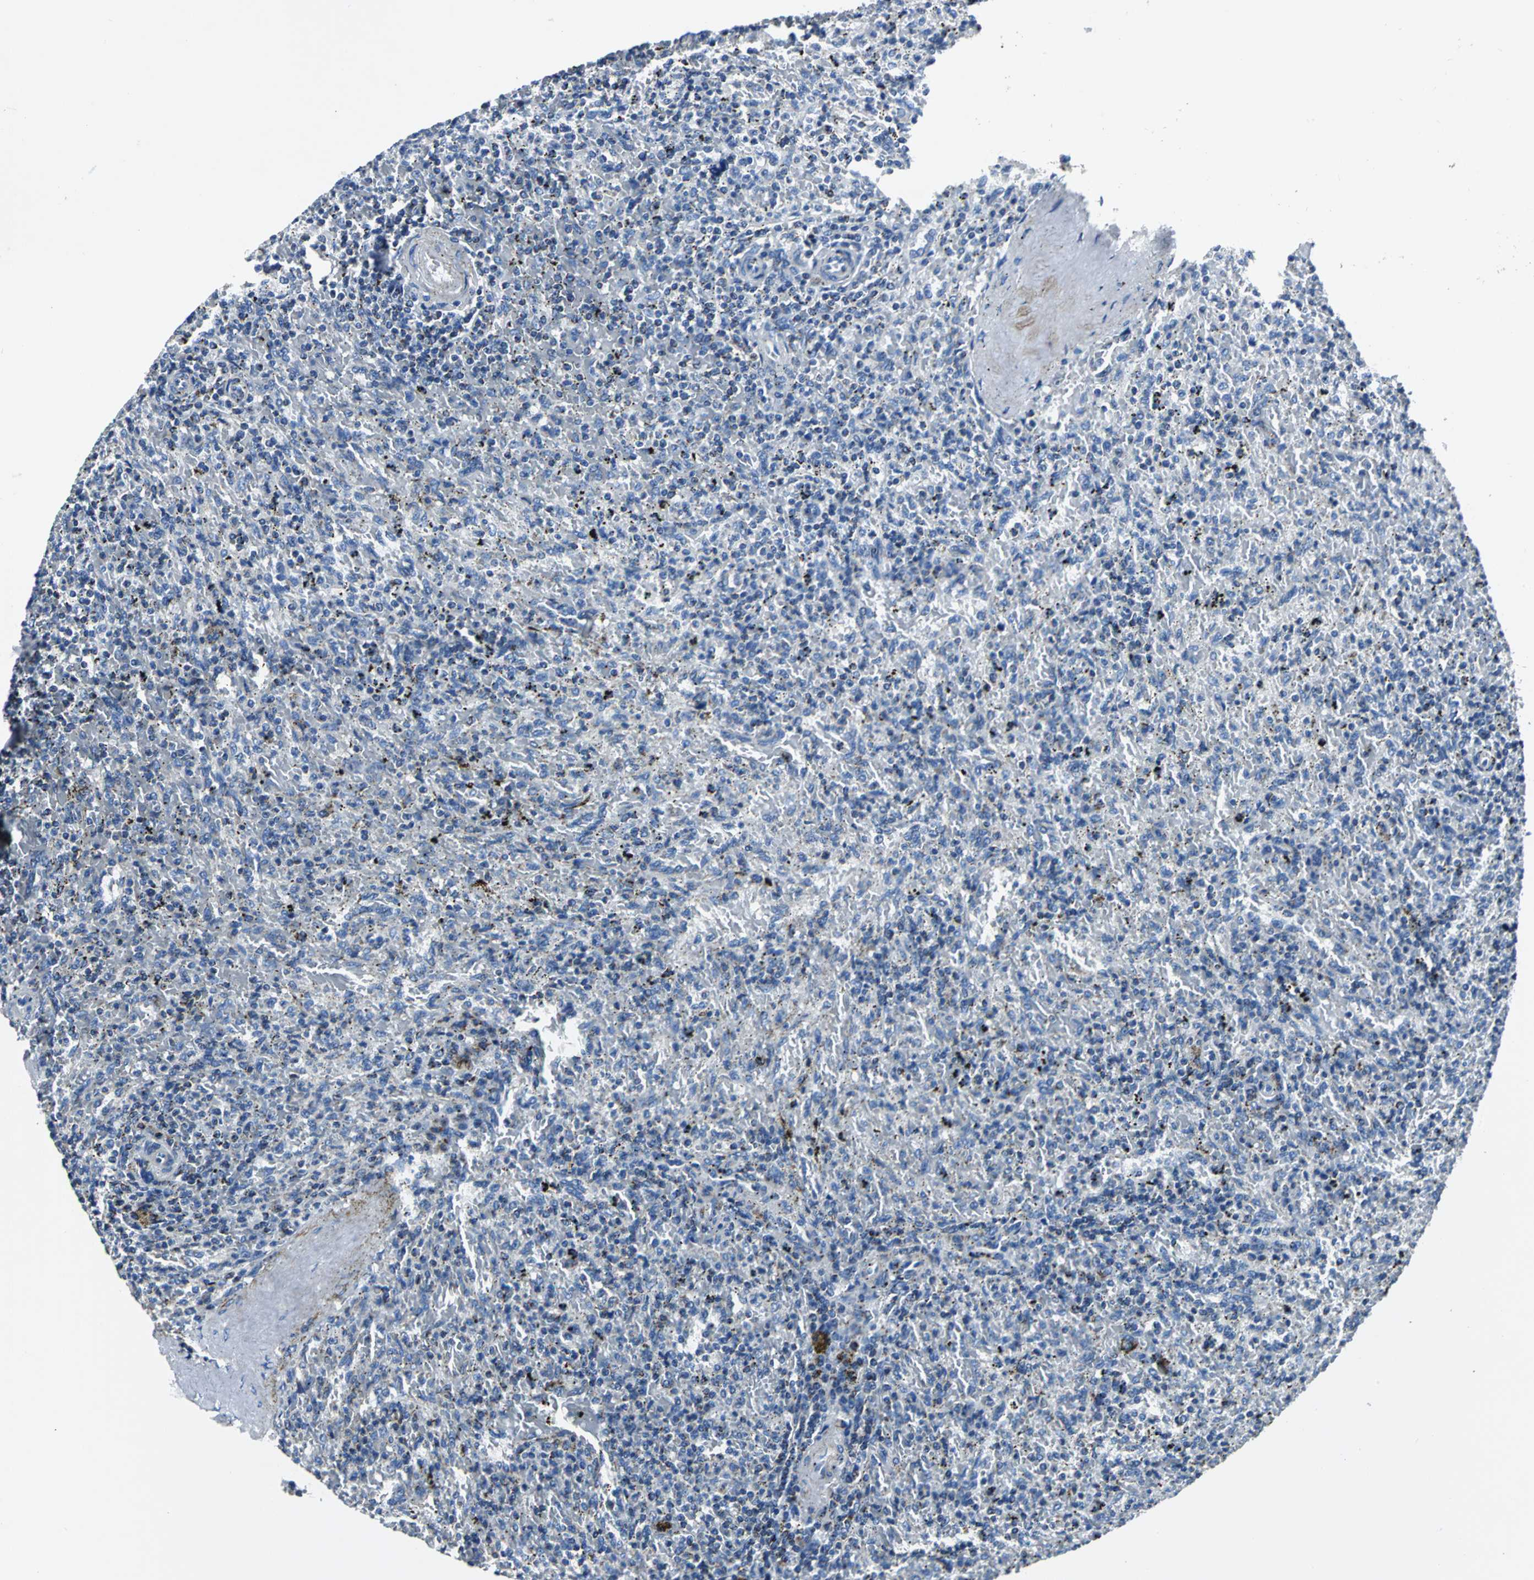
{"staining": {"intensity": "weak", "quantity": "25%-75%", "location": "cytoplasmic/membranous"}, "tissue": "spleen", "cell_type": "Cells in red pulp", "image_type": "normal", "snomed": [{"axis": "morphology", "description": "Normal tissue, NOS"}, {"axis": "topography", "description": "Spleen"}], "caption": "High-magnification brightfield microscopy of unremarkable spleen stained with DAB (3,3'-diaminobenzidine) (brown) and counterstained with hematoxylin (blue). cells in red pulp exhibit weak cytoplasmic/membranous positivity is present in approximately25%-75% of cells.", "gene": "IFI6", "patient": {"sex": "female", "age": 43}}